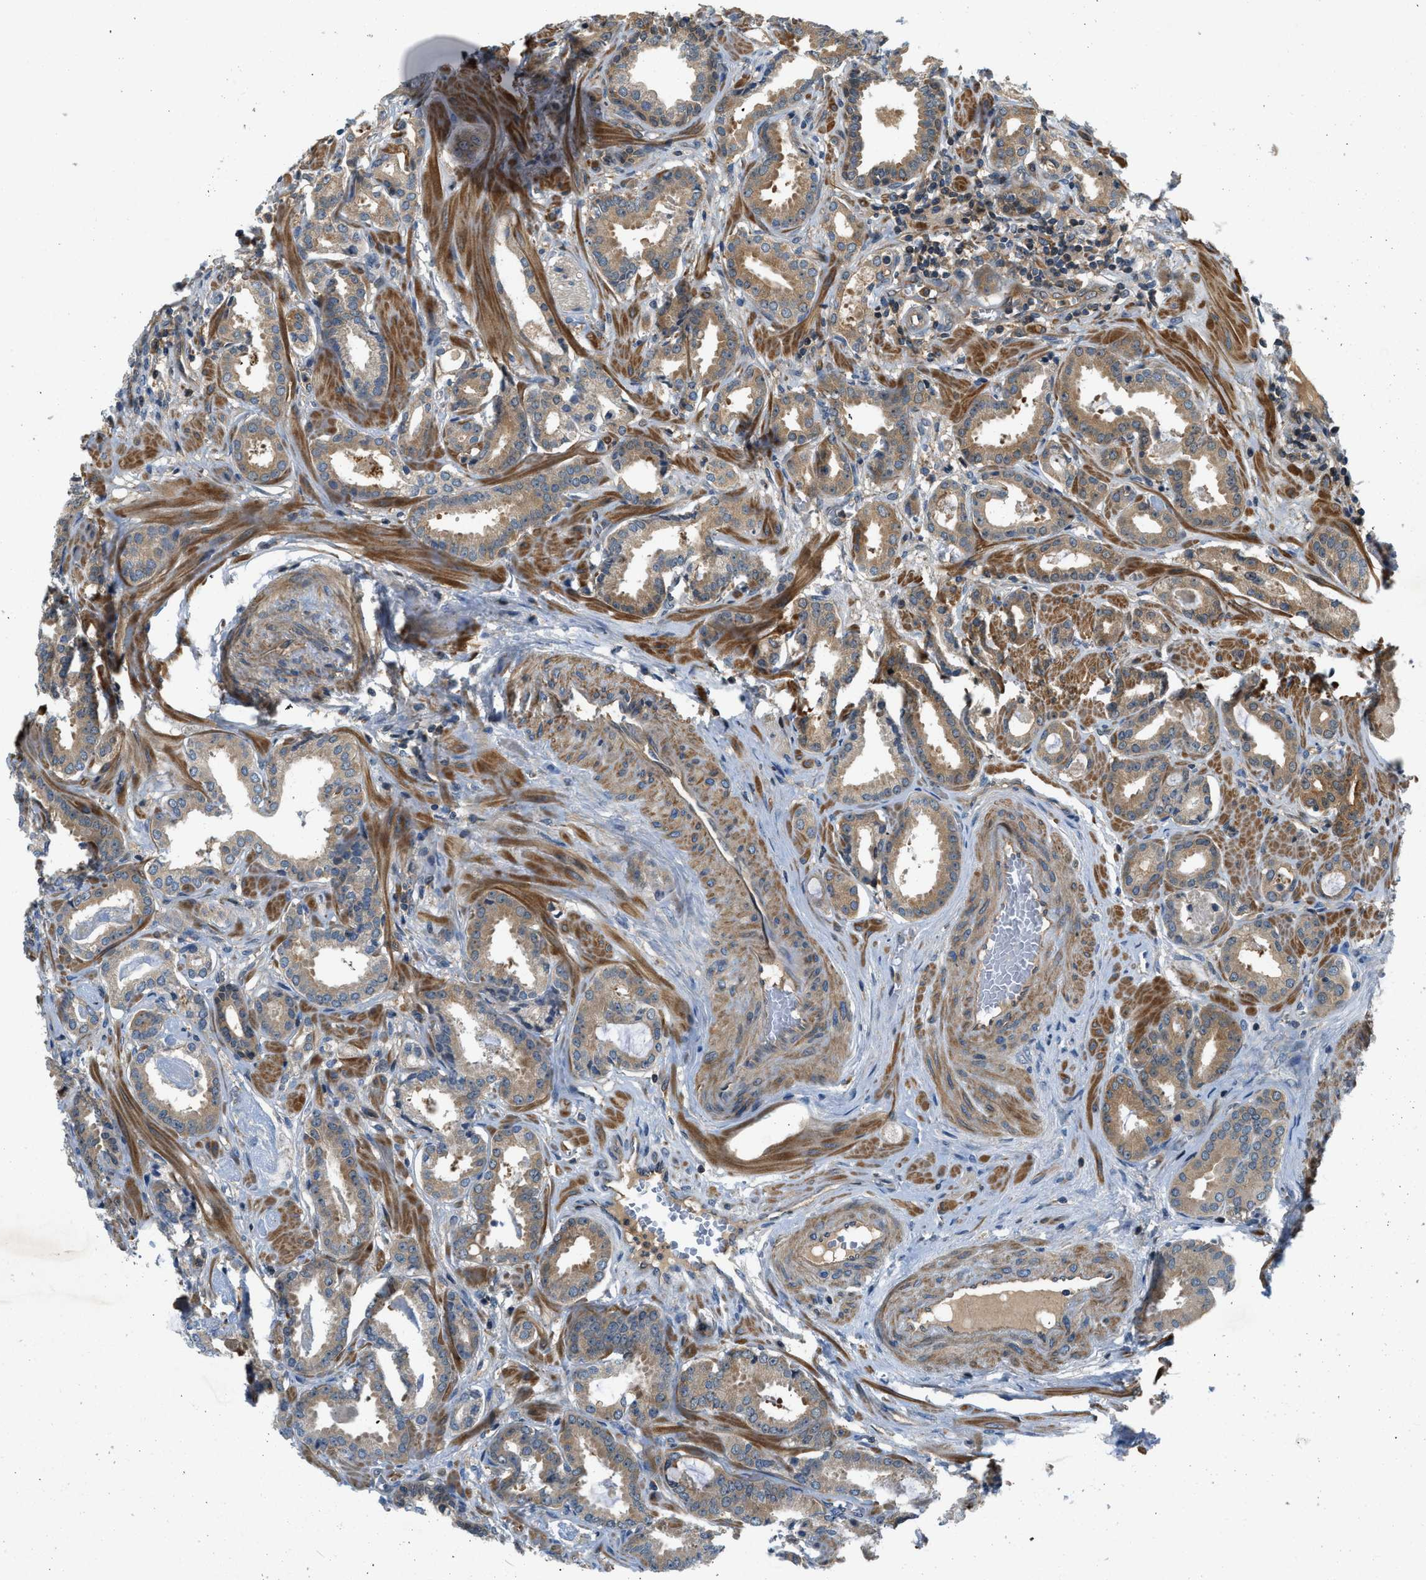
{"staining": {"intensity": "moderate", "quantity": ">75%", "location": "cytoplasmic/membranous"}, "tissue": "prostate cancer", "cell_type": "Tumor cells", "image_type": "cancer", "snomed": [{"axis": "morphology", "description": "Adenocarcinoma, Low grade"}, {"axis": "topography", "description": "Prostate"}], "caption": "Protein staining exhibits moderate cytoplasmic/membranous positivity in approximately >75% of tumor cells in prostate adenocarcinoma (low-grade). The staining was performed using DAB to visualize the protein expression in brown, while the nuclei were stained in blue with hematoxylin (Magnification: 20x).", "gene": "GPR31", "patient": {"sex": "male", "age": 53}}